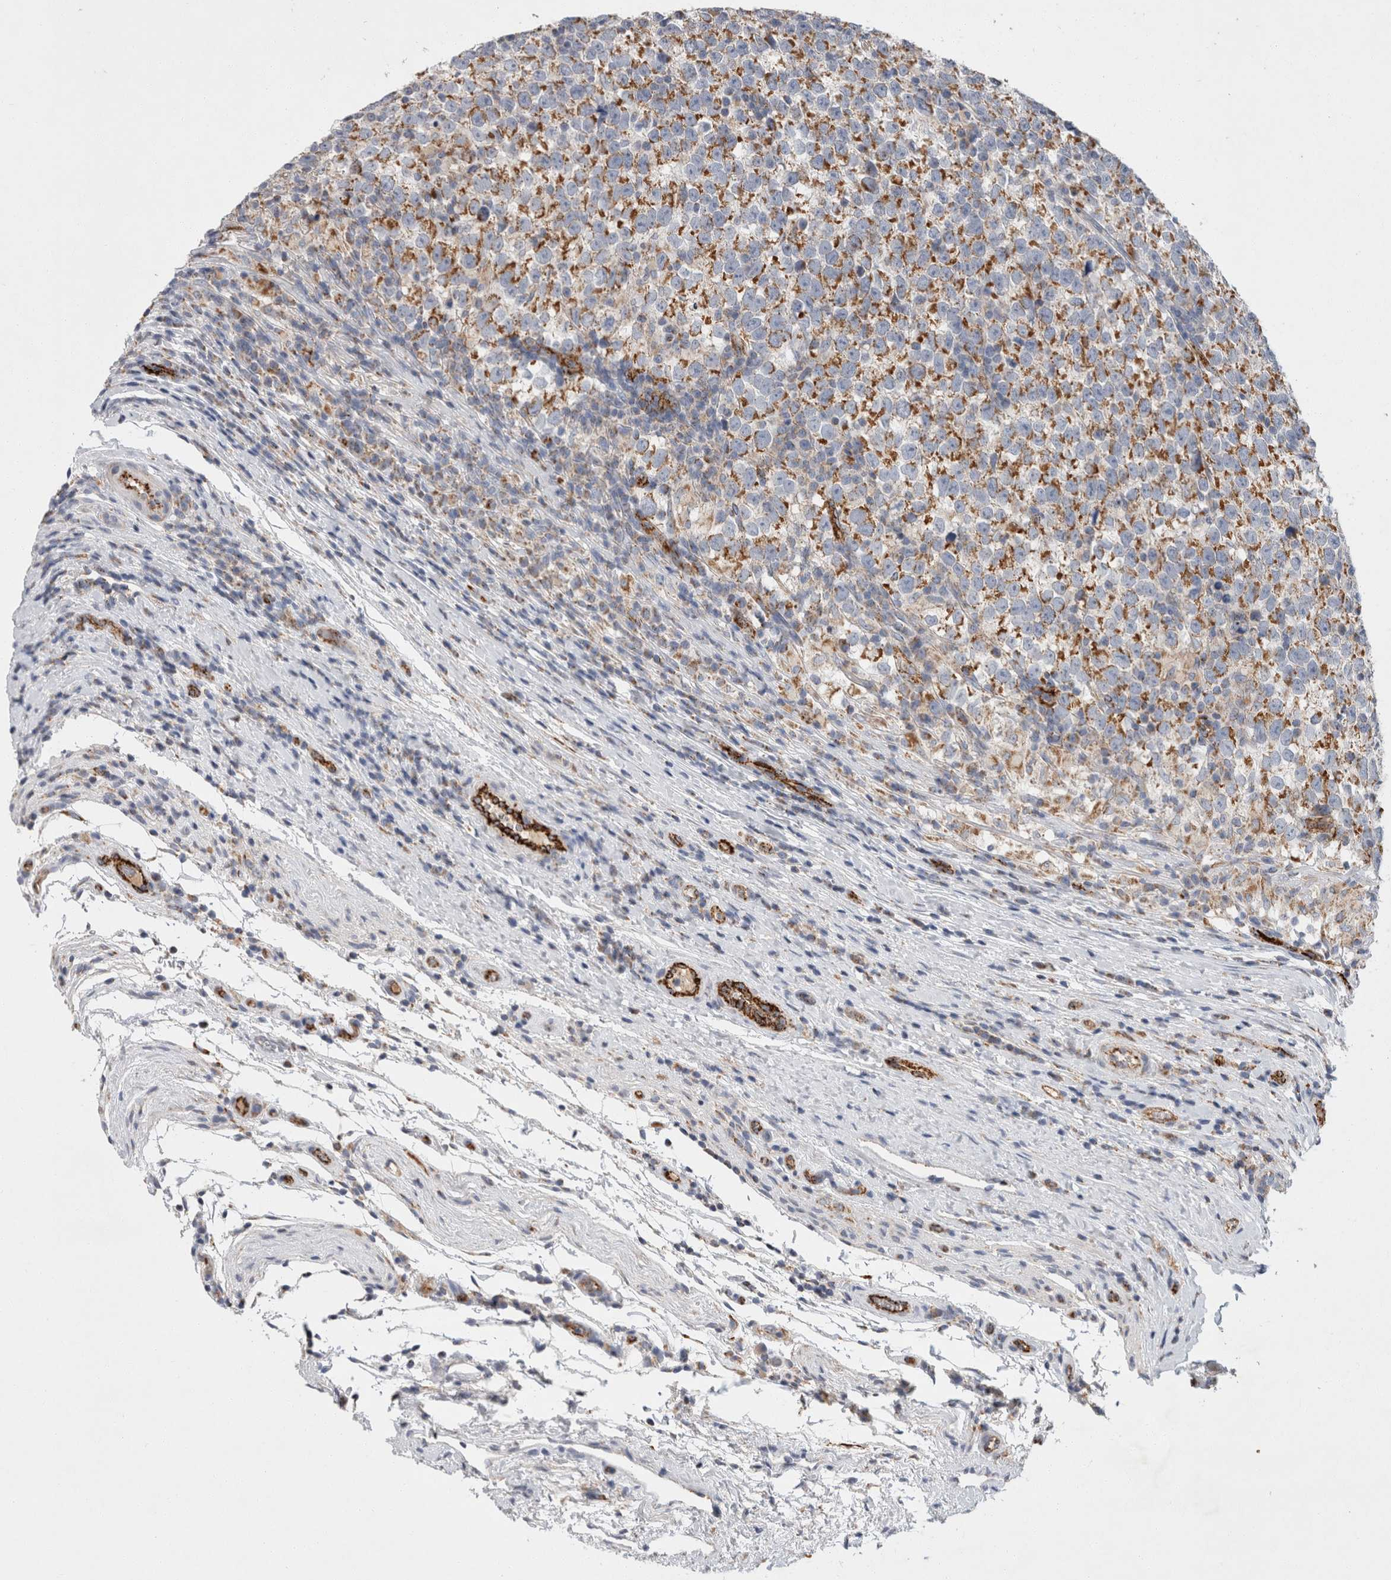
{"staining": {"intensity": "strong", "quantity": ">75%", "location": "cytoplasmic/membranous"}, "tissue": "testis cancer", "cell_type": "Tumor cells", "image_type": "cancer", "snomed": [{"axis": "morphology", "description": "Normal tissue, NOS"}, {"axis": "morphology", "description": "Seminoma, NOS"}, {"axis": "topography", "description": "Testis"}], "caption": "Strong cytoplasmic/membranous protein positivity is seen in approximately >75% of tumor cells in testis cancer. The protein is stained brown, and the nuclei are stained in blue (DAB IHC with brightfield microscopy, high magnification).", "gene": "IARS2", "patient": {"sex": "male", "age": 43}}